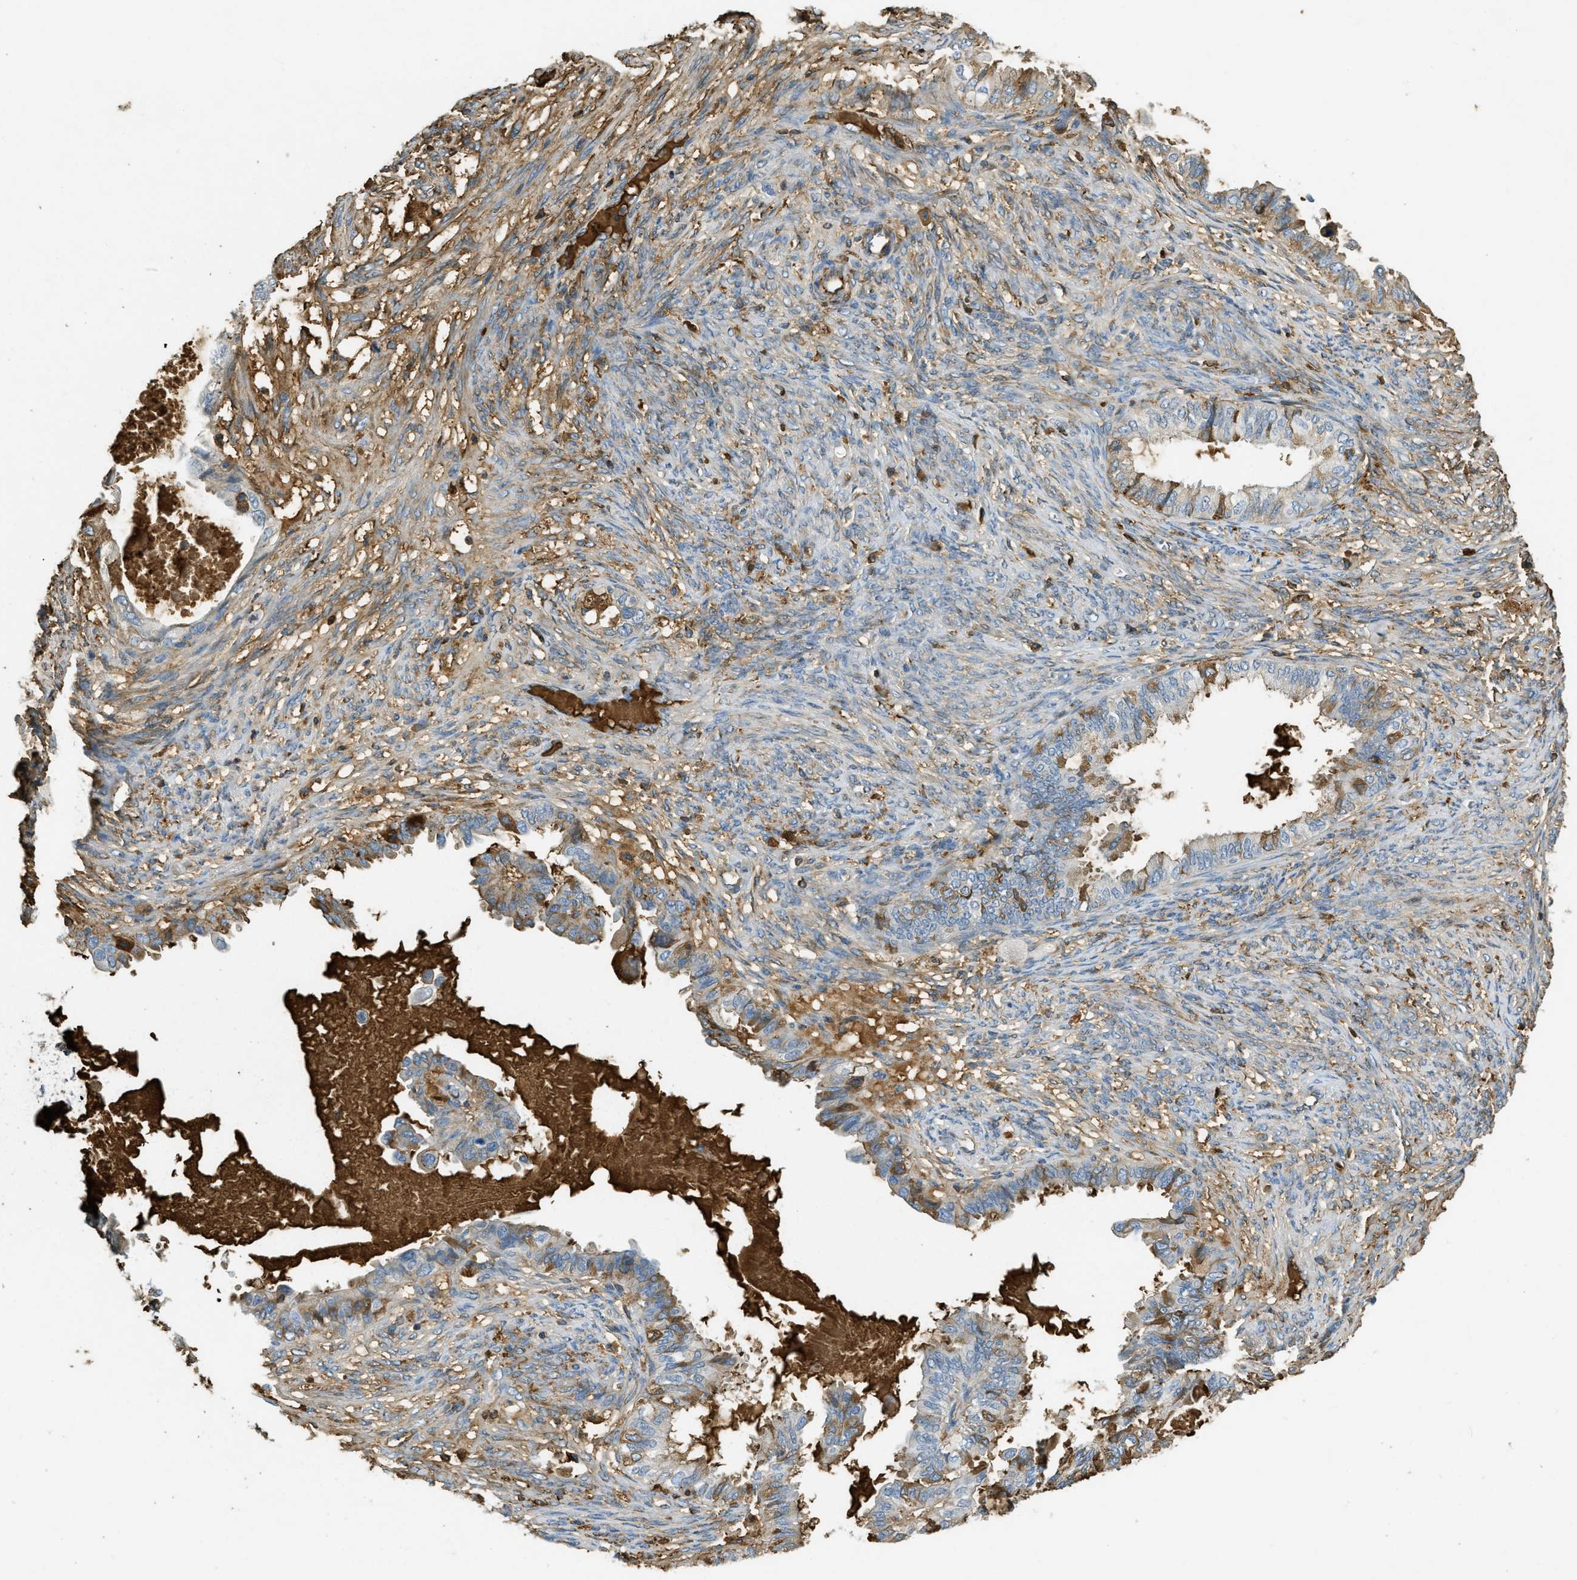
{"staining": {"intensity": "moderate", "quantity": "25%-75%", "location": "cytoplasmic/membranous"}, "tissue": "cervical cancer", "cell_type": "Tumor cells", "image_type": "cancer", "snomed": [{"axis": "morphology", "description": "Normal tissue, NOS"}, {"axis": "morphology", "description": "Adenocarcinoma, NOS"}, {"axis": "topography", "description": "Cervix"}, {"axis": "topography", "description": "Endometrium"}], "caption": "Cervical cancer (adenocarcinoma) was stained to show a protein in brown. There is medium levels of moderate cytoplasmic/membranous staining in about 25%-75% of tumor cells. (Stains: DAB (3,3'-diaminobenzidine) in brown, nuclei in blue, Microscopy: brightfield microscopy at high magnification).", "gene": "PRTN3", "patient": {"sex": "female", "age": 86}}